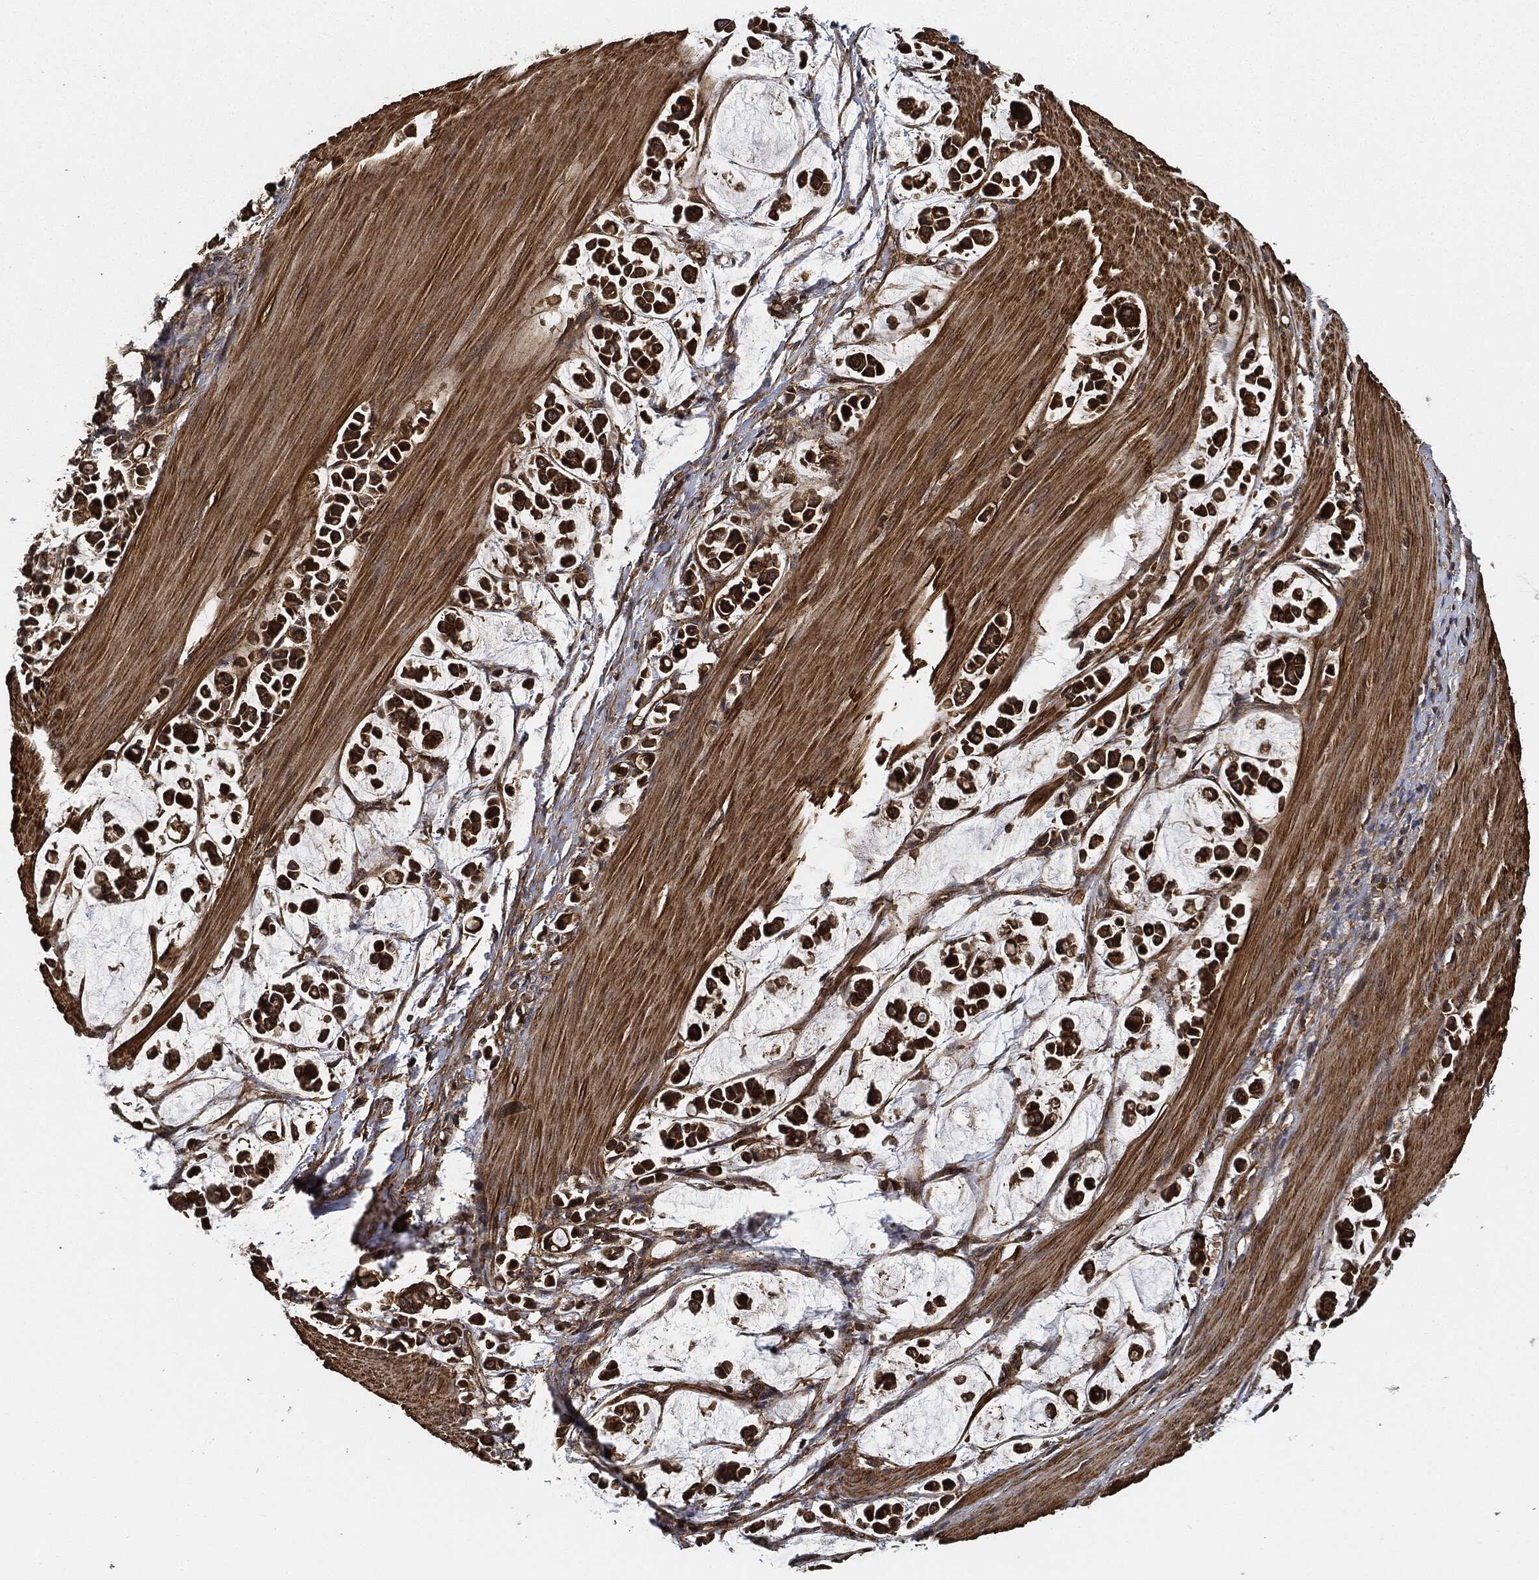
{"staining": {"intensity": "strong", "quantity": ">75%", "location": "cytoplasmic/membranous"}, "tissue": "stomach cancer", "cell_type": "Tumor cells", "image_type": "cancer", "snomed": [{"axis": "morphology", "description": "Adenocarcinoma, NOS"}, {"axis": "topography", "description": "Stomach"}], "caption": "Strong cytoplasmic/membranous positivity is seen in approximately >75% of tumor cells in adenocarcinoma (stomach). The protein is shown in brown color, while the nuclei are stained blue.", "gene": "CEP290", "patient": {"sex": "male", "age": 82}}